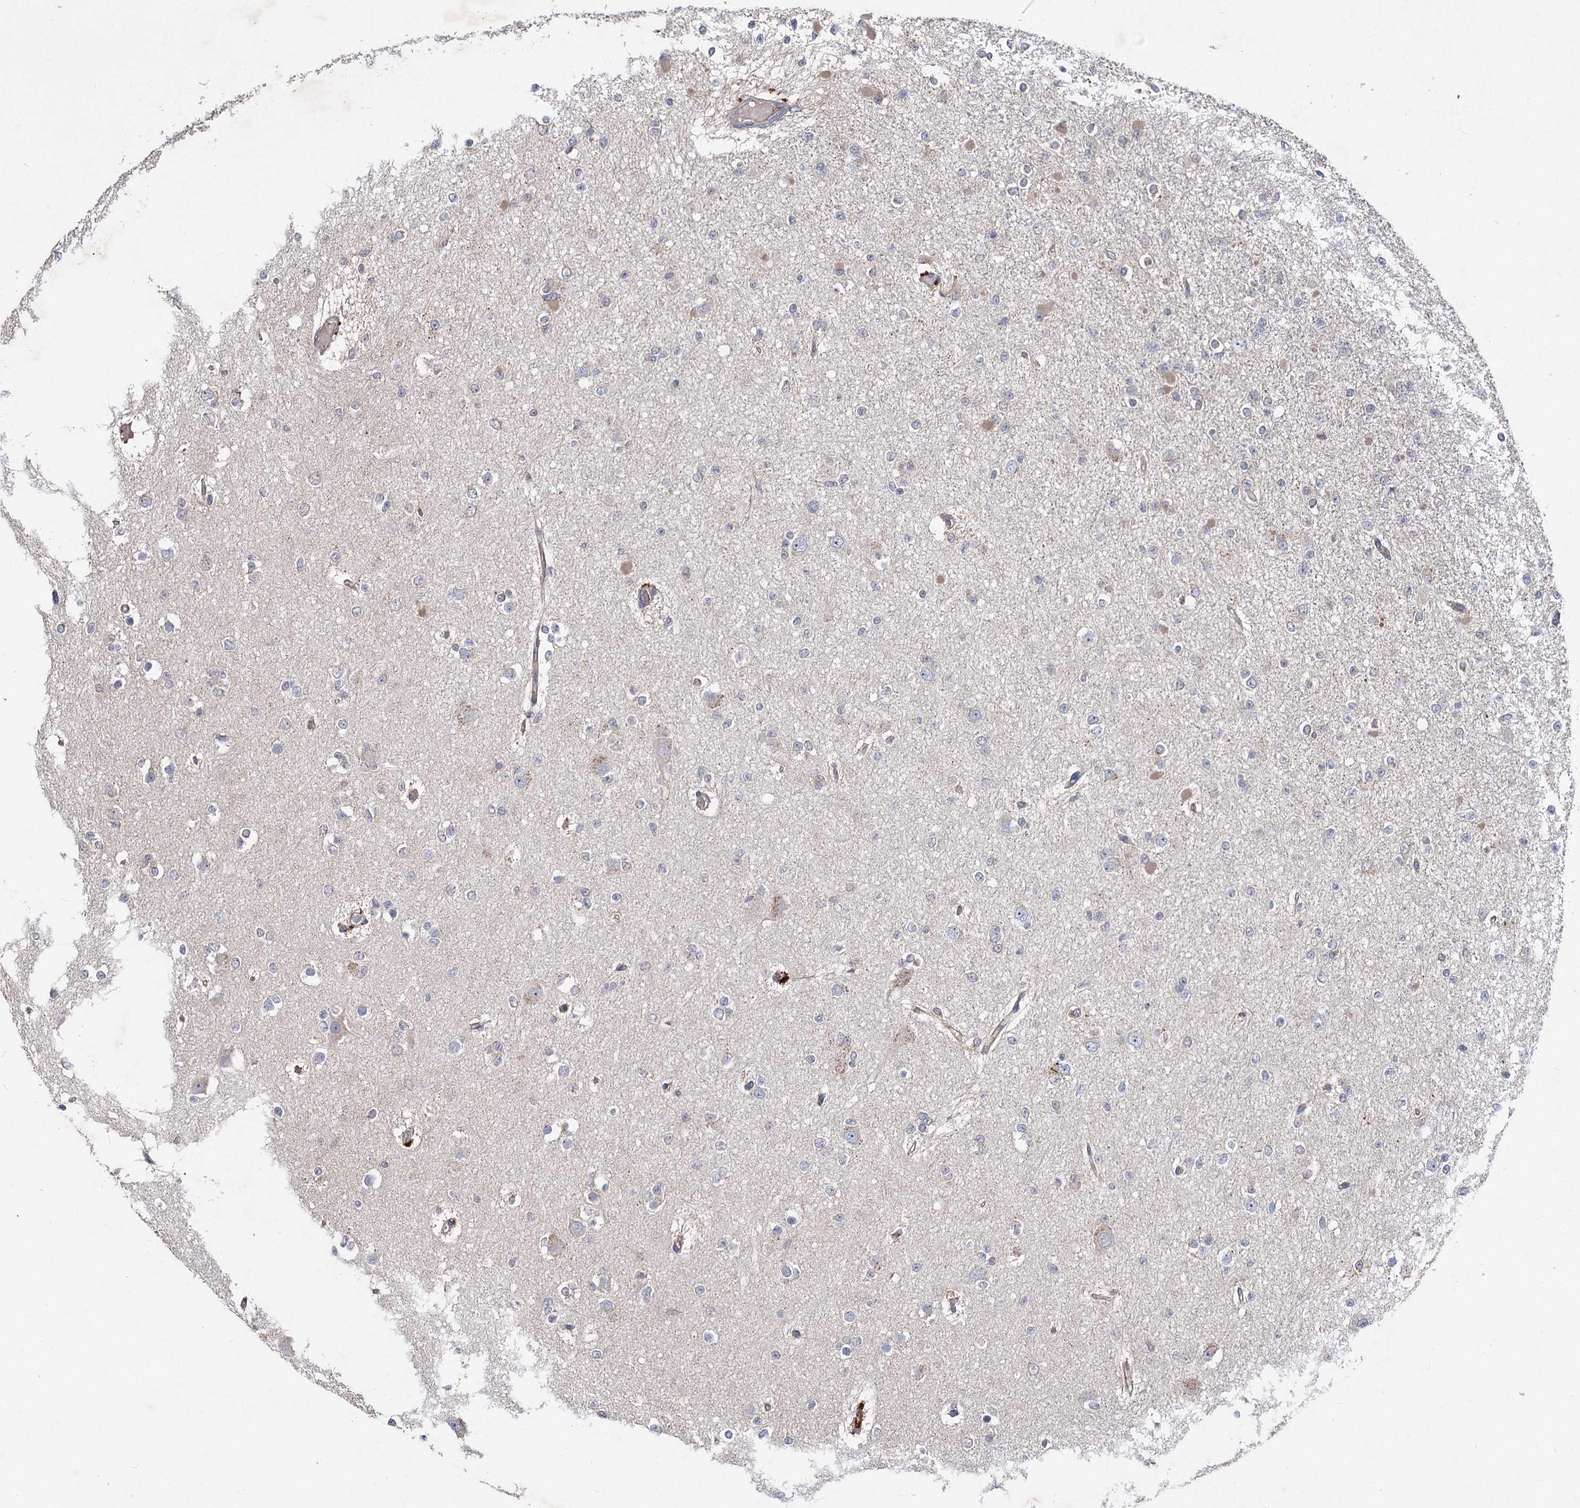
{"staining": {"intensity": "weak", "quantity": "<25%", "location": "cytoplasmic/membranous"}, "tissue": "glioma", "cell_type": "Tumor cells", "image_type": "cancer", "snomed": [{"axis": "morphology", "description": "Glioma, malignant, Low grade"}, {"axis": "topography", "description": "Brain"}], "caption": "A high-resolution photomicrograph shows immunohistochemistry staining of glioma, which displays no significant expression in tumor cells.", "gene": "NUDCD2", "patient": {"sex": "female", "age": 22}}